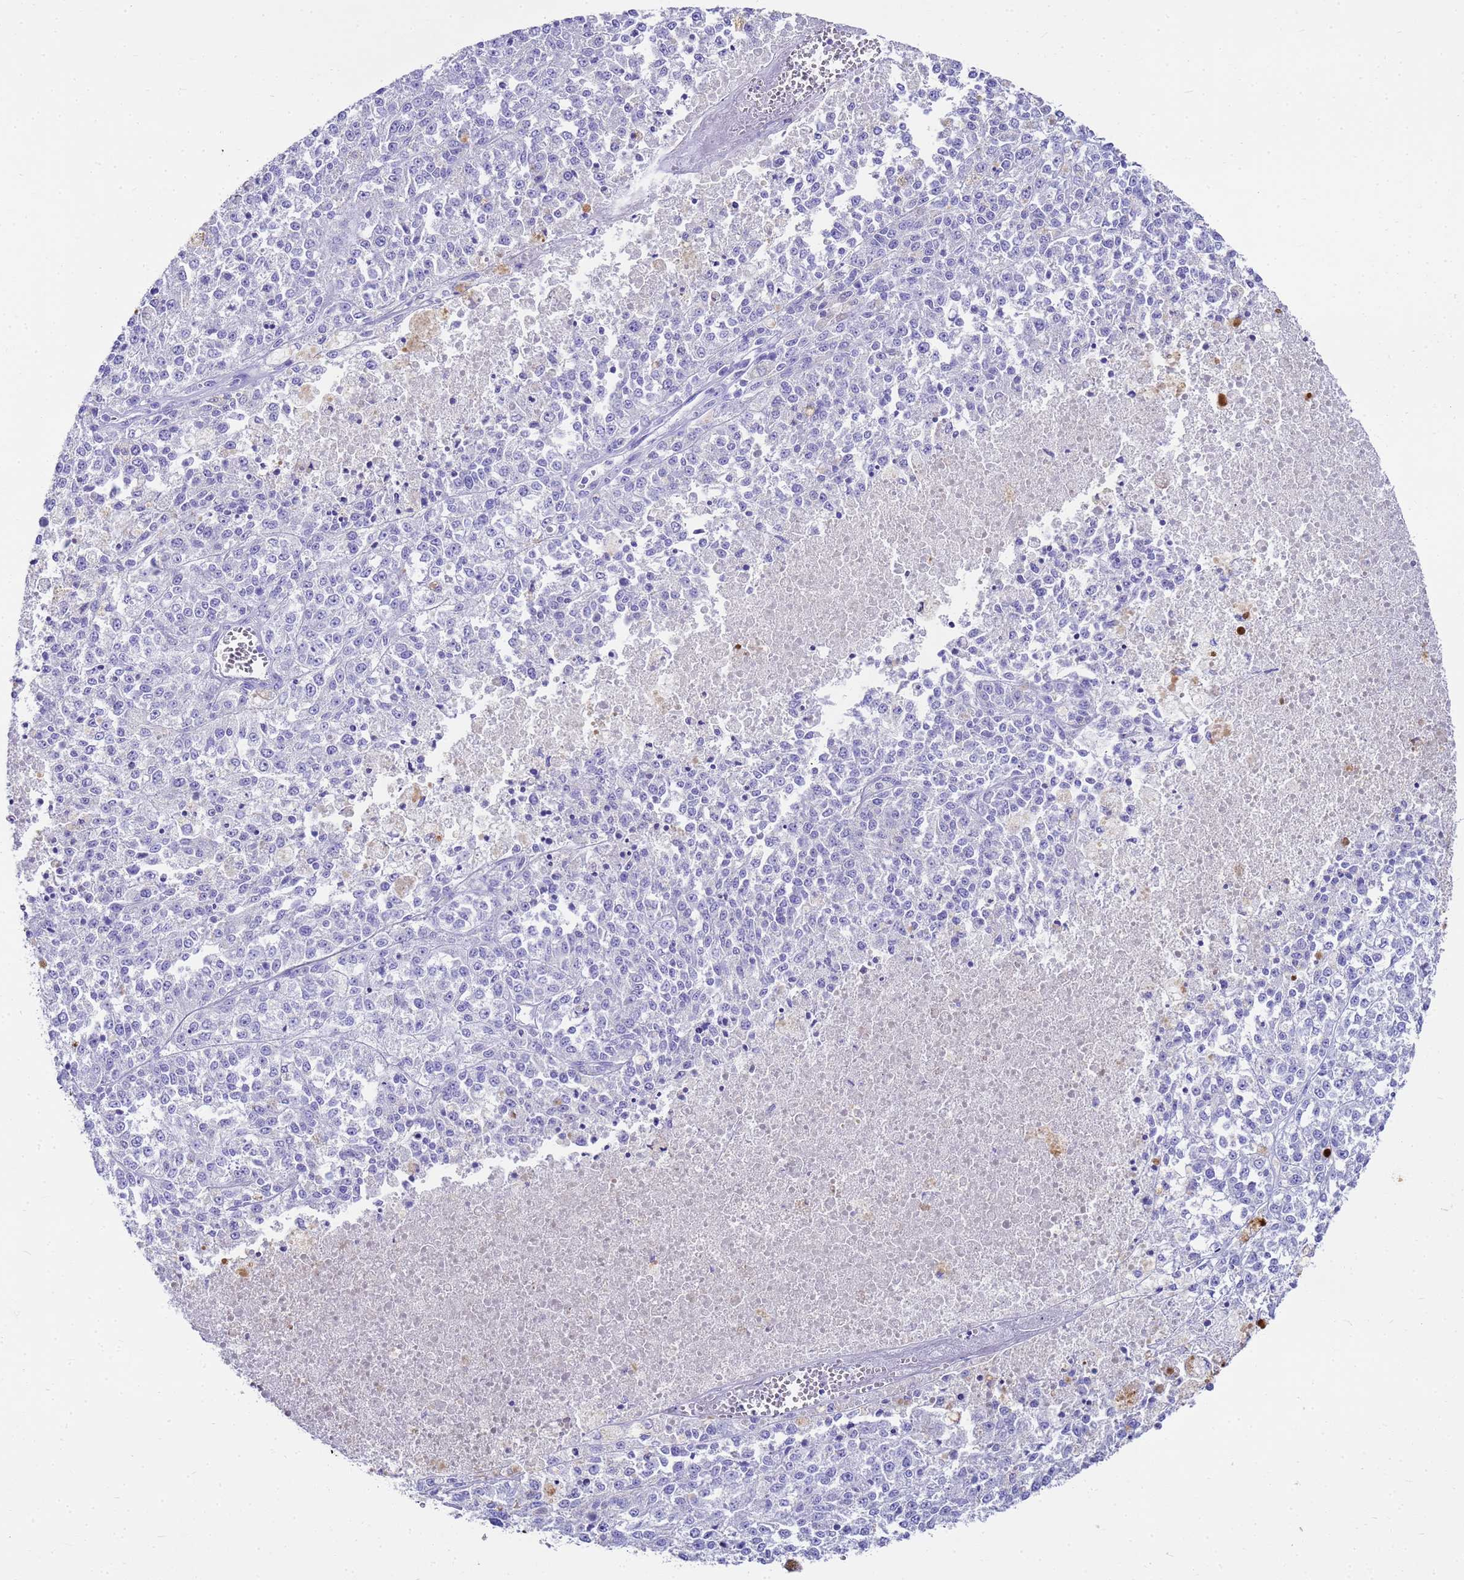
{"staining": {"intensity": "negative", "quantity": "none", "location": "none"}, "tissue": "melanoma", "cell_type": "Tumor cells", "image_type": "cancer", "snomed": [{"axis": "morphology", "description": "Malignant melanoma, NOS"}, {"axis": "topography", "description": "Skin"}], "caption": "There is no significant expression in tumor cells of malignant melanoma.", "gene": "MS4A13", "patient": {"sex": "female", "age": 64}}